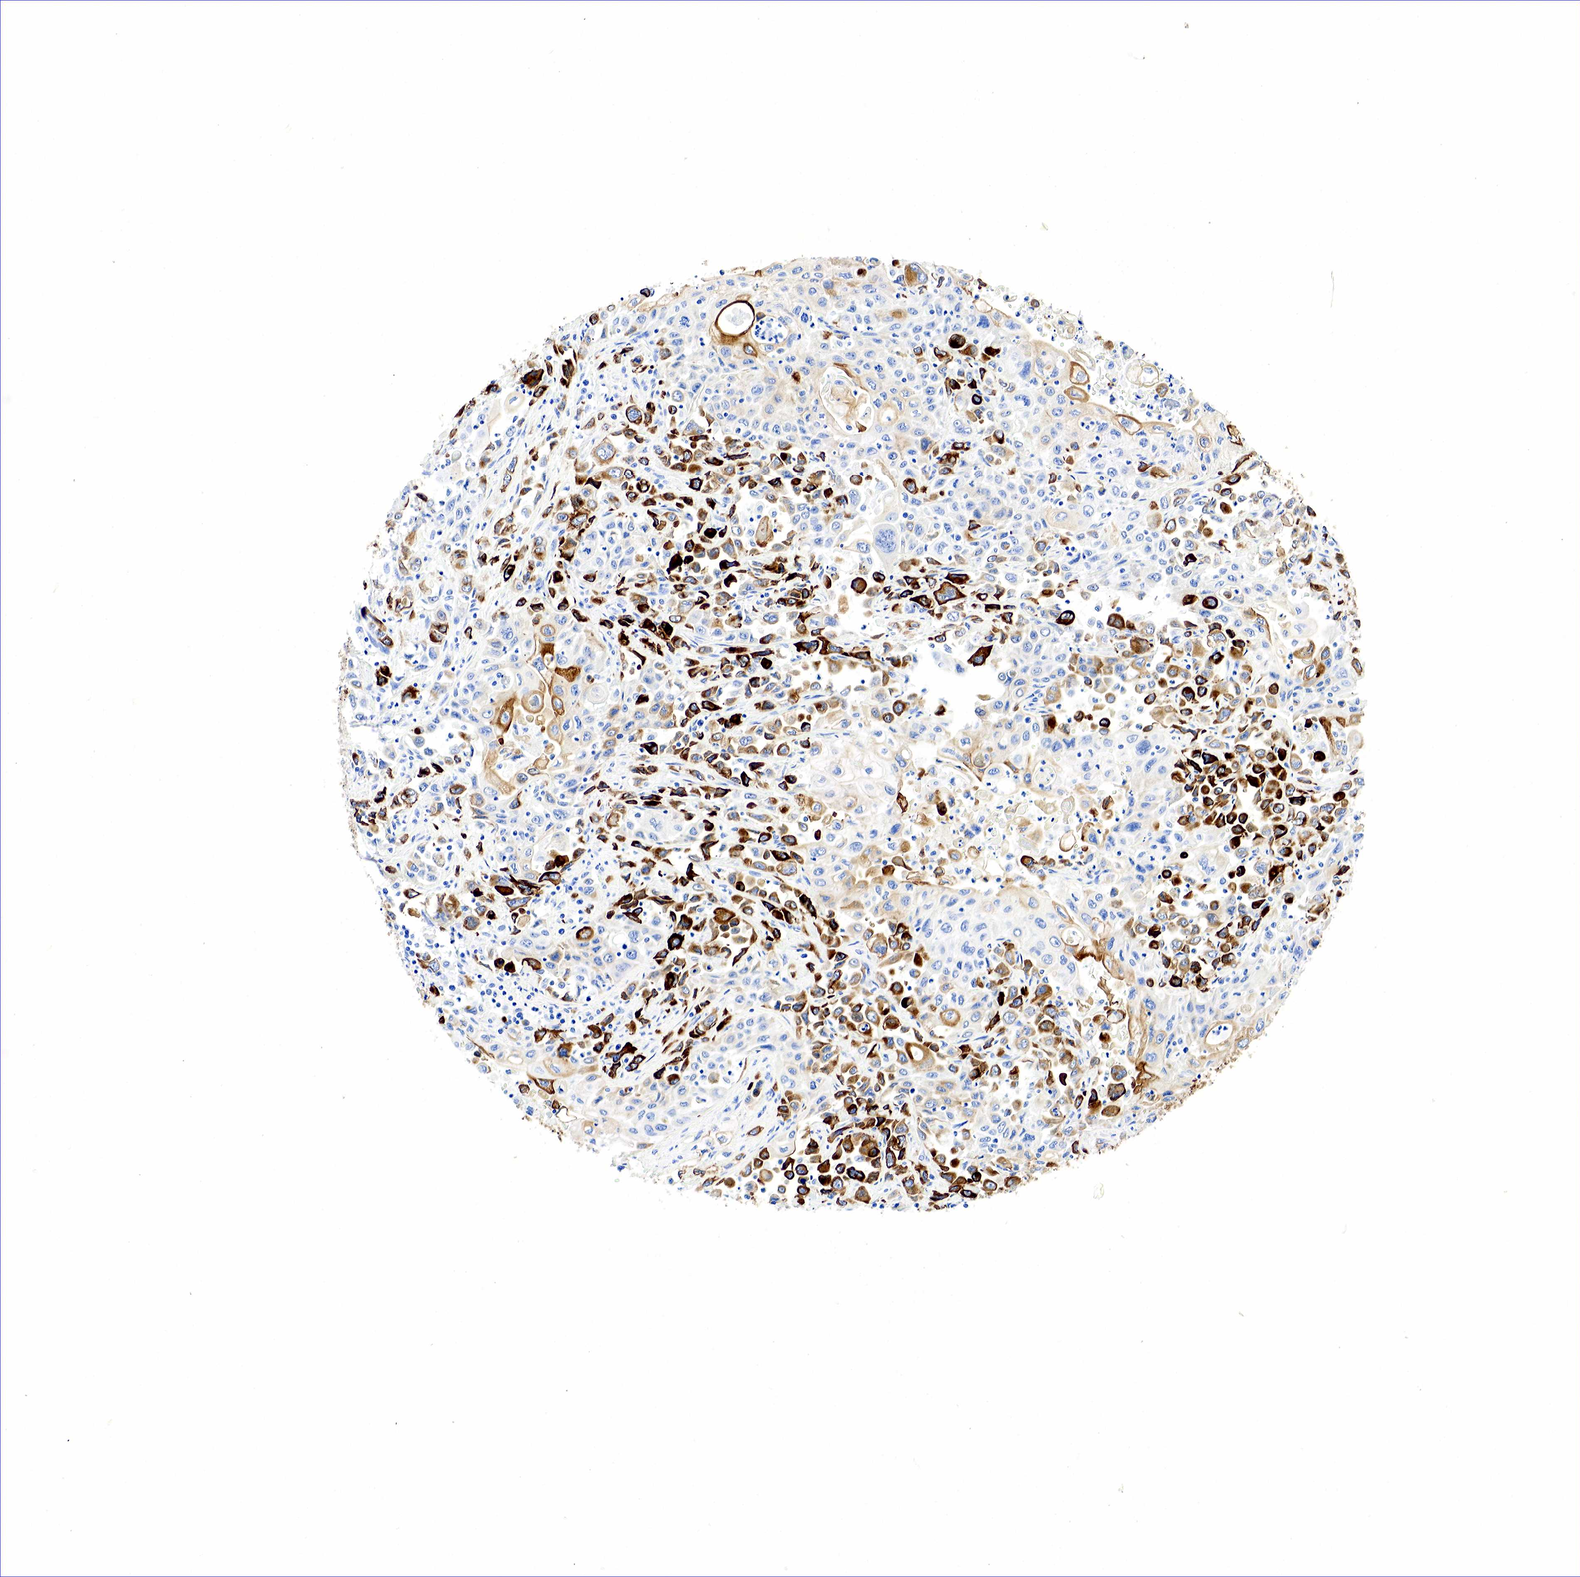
{"staining": {"intensity": "strong", "quantity": ">75%", "location": "cytoplasmic/membranous"}, "tissue": "pancreatic cancer", "cell_type": "Tumor cells", "image_type": "cancer", "snomed": [{"axis": "morphology", "description": "Adenocarcinoma, NOS"}, {"axis": "topography", "description": "Pancreas"}], "caption": "High-power microscopy captured an immunohistochemistry (IHC) histopathology image of pancreatic adenocarcinoma, revealing strong cytoplasmic/membranous expression in about >75% of tumor cells.", "gene": "KRT18", "patient": {"sex": "male", "age": 70}}